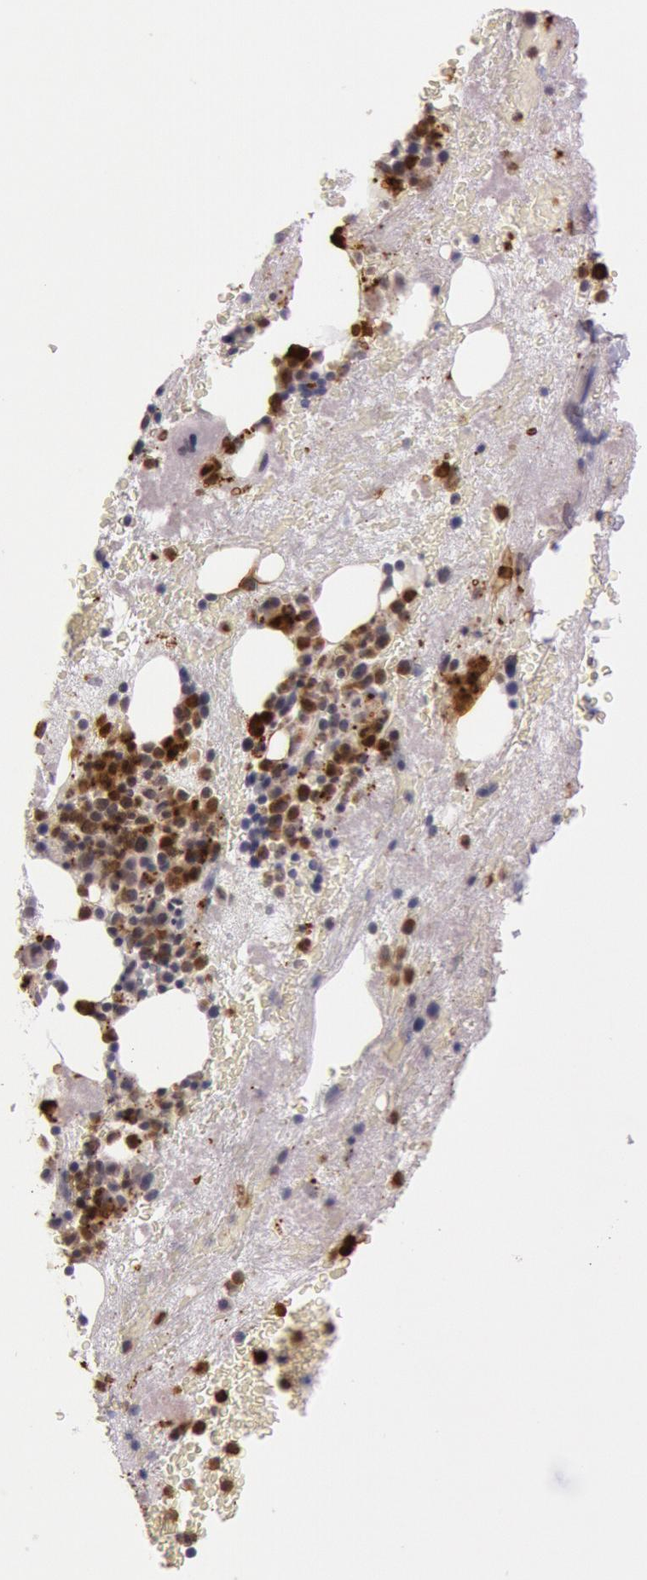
{"staining": {"intensity": "strong", "quantity": "25%-75%", "location": "cytoplasmic/membranous"}, "tissue": "bone marrow", "cell_type": "Hematopoietic cells", "image_type": "normal", "snomed": [{"axis": "morphology", "description": "Normal tissue, NOS"}, {"axis": "topography", "description": "Bone marrow"}], "caption": "Approximately 25%-75% of hematopoietic cells in unremarkable human bone marrow exhibit strong cytoplasmic/membranous protein expression as visualized by brown immunohistochemical staining.", "gene": "KDM6A", "patient": {"sex": "male", "age": 76}}